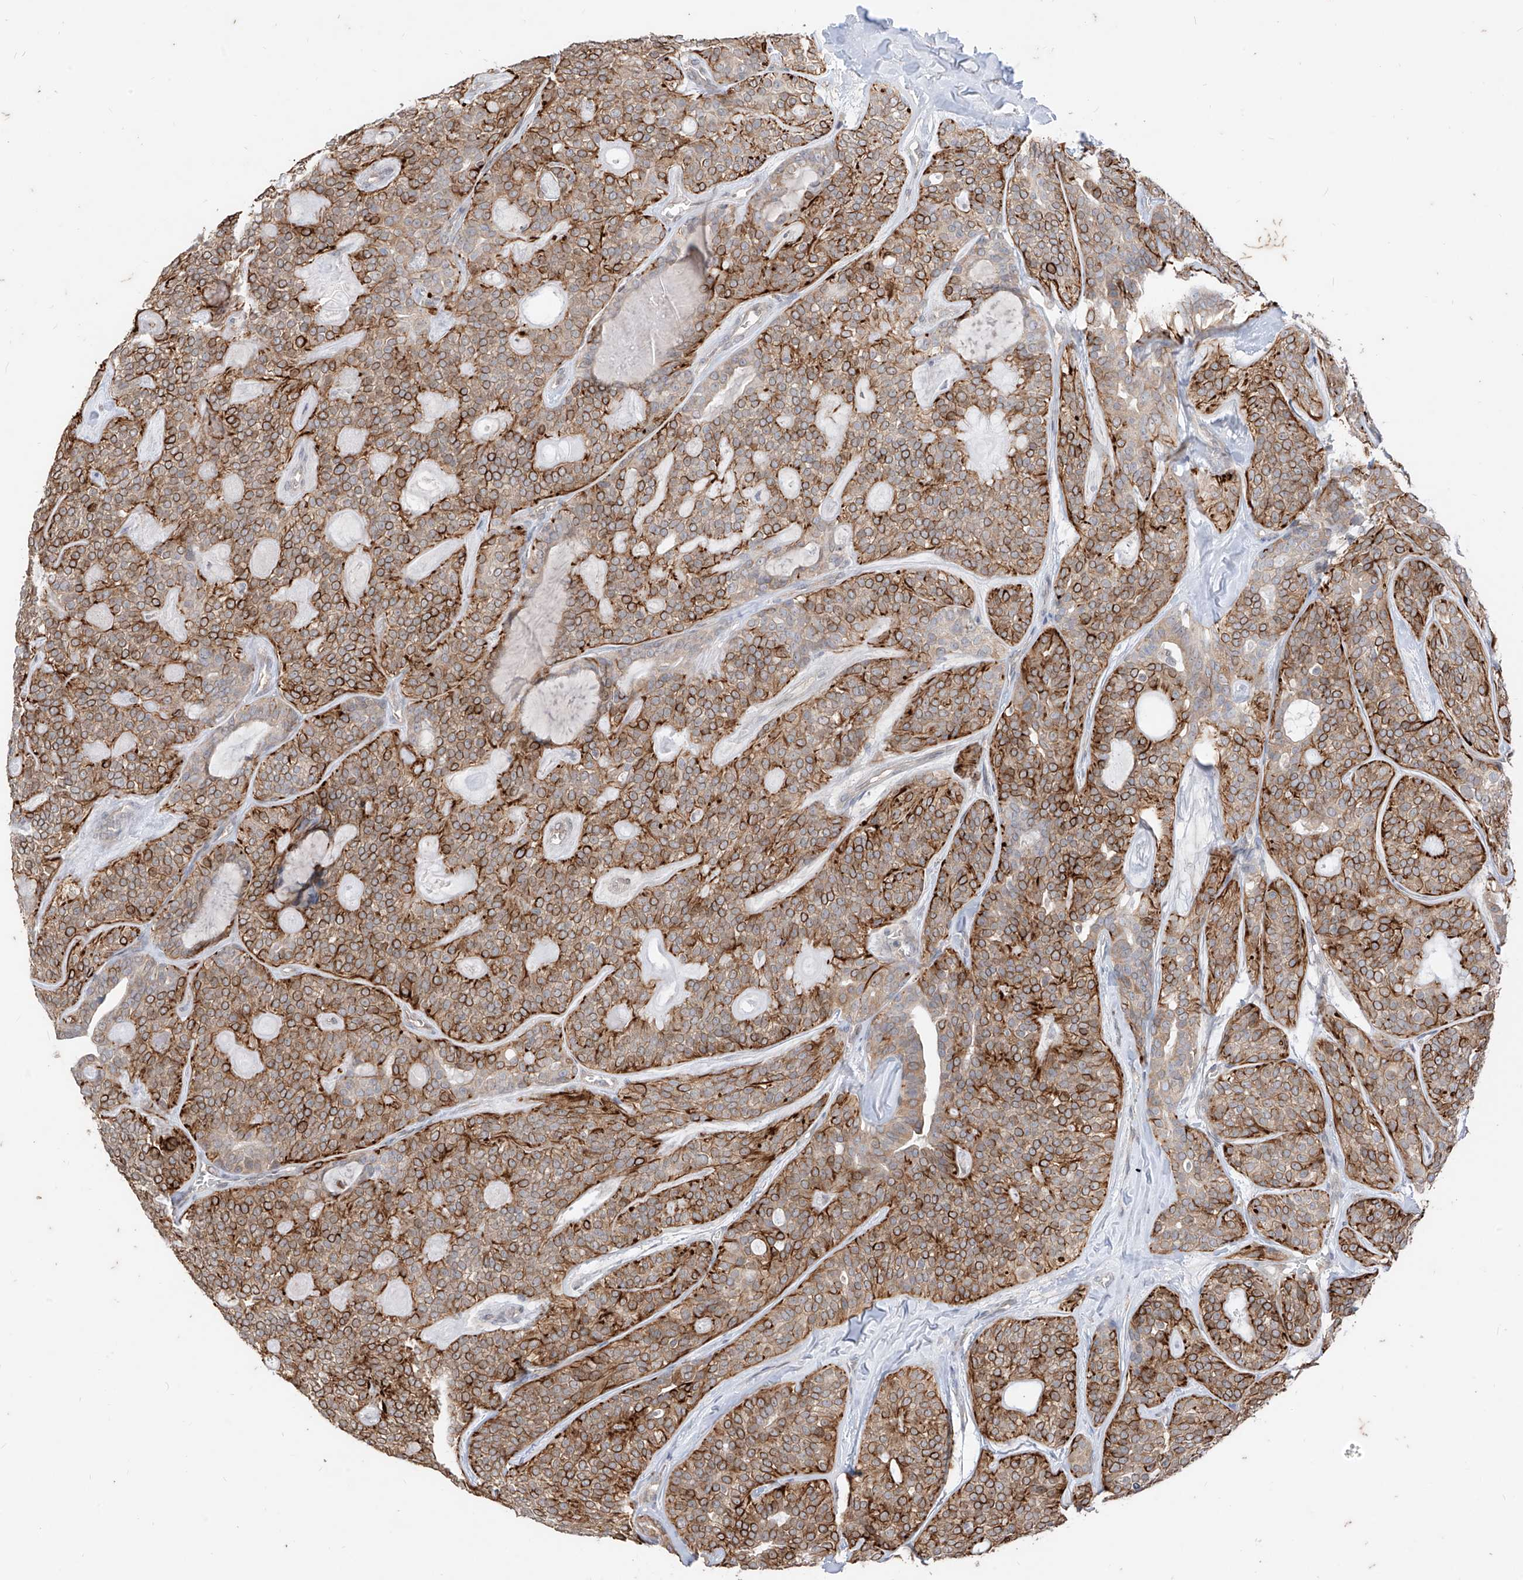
{"staining": {"intensity": "strong", "quantity": ">75%", "location": "cytoplasmic/membranous"}, "tissue": "head and neck cancer", "cell_type": "Tumor cells", "image_type": "cancer", "snomed": [{"axis": "morphology", "description": "Adenocarcinoma, NOS"}, {"axis": "topography", "description": "Head-Neck"}], "caption": "IHC photomicrograph of neoplastic tissue: head and neck cancer (adenocarcinoma) stained using immunohistochemistry displays high levels of strong protein expression localized specifically in the cytoplasmic/membranous of tumor cells, appearing as a cytoplasmic/membranous brown color.", "gene": "MTUS2", "patient": {"sex": "male", "age": 66}}